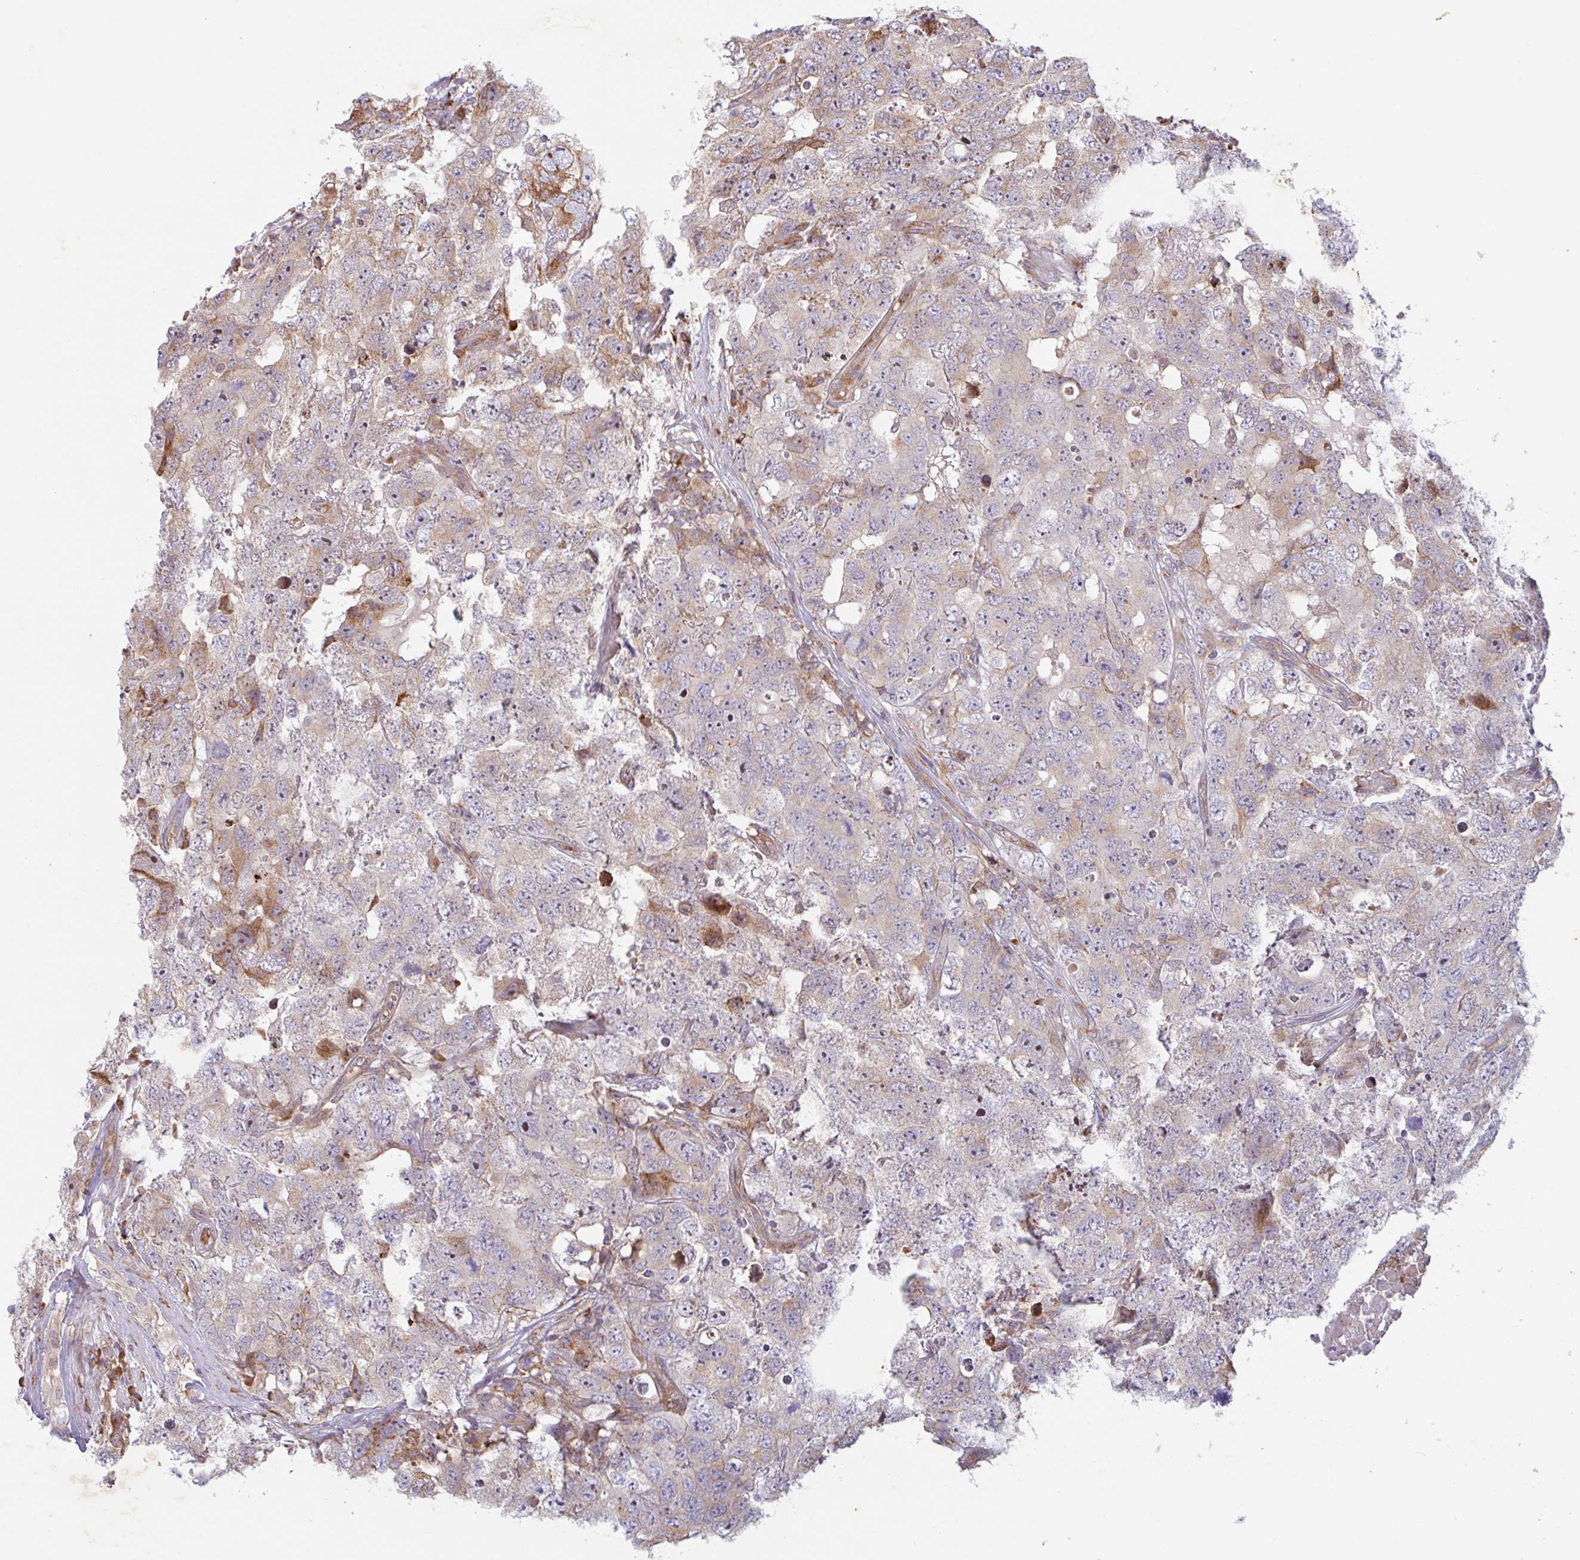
{"staining": {"intensity": "moderate", "quantity": "25%-75%", "location": "cytoplasmic/membranous"}, "tissue": "testis cancer", "cell_type": "Tumor cells", "image_type": "cancer", "snomed": [{"axis": "morphology", "description": "Carcinoma, Embryonal, NOS"}, {"axis": "topography", "description": "Testis"}], "caption": "Embryonal carcinoma (testis) stained for a protein shows moderate cytoplasmic/membranous positivity in tumor cells.", "gene": "RIT1", "patient": {"sex": "male", "age": 22}}